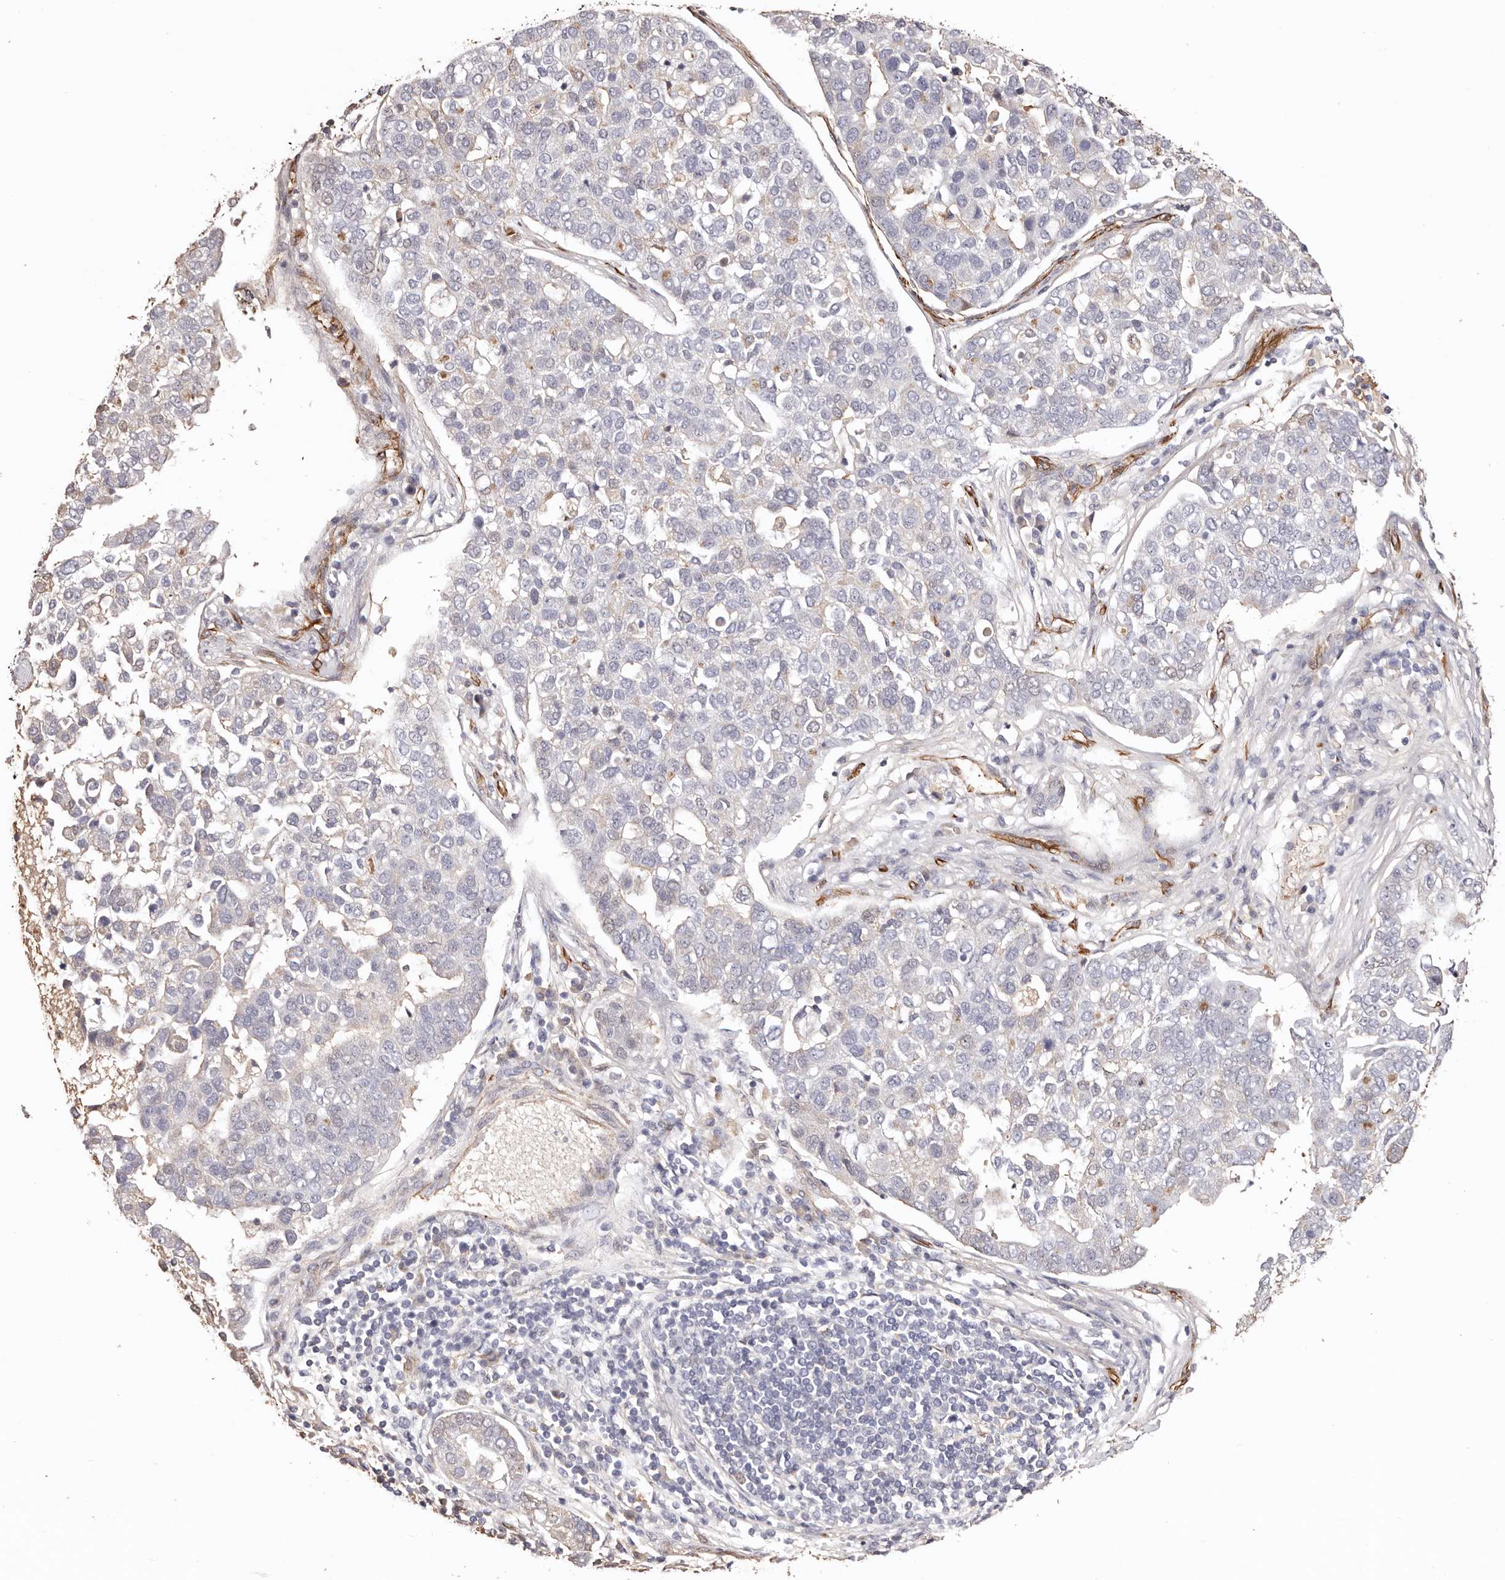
{"staining": {"intensity": "negative", "quantity": "none", "location": "none"}, "tissue": "pancreatic cancer", "cell_type": "Tumor cells", "image_type": "cancer", "snomed": [{"axis": "morphology", "description": "Adenocarcinoma, NOS"}, {"axis": "topography", "description": "Pancreas"}], "caption": "Histopathology image shows no protein staining in tumor cells of adenocarcinoma (pancreatic) tissue. Brightfield microscopy of immunohistochemistry stained with DAB (brown) and hematoxylin (blue), captured at high magnification.", "gene": "ZNF557", "patient": {"sex": "female", "age": 61}}